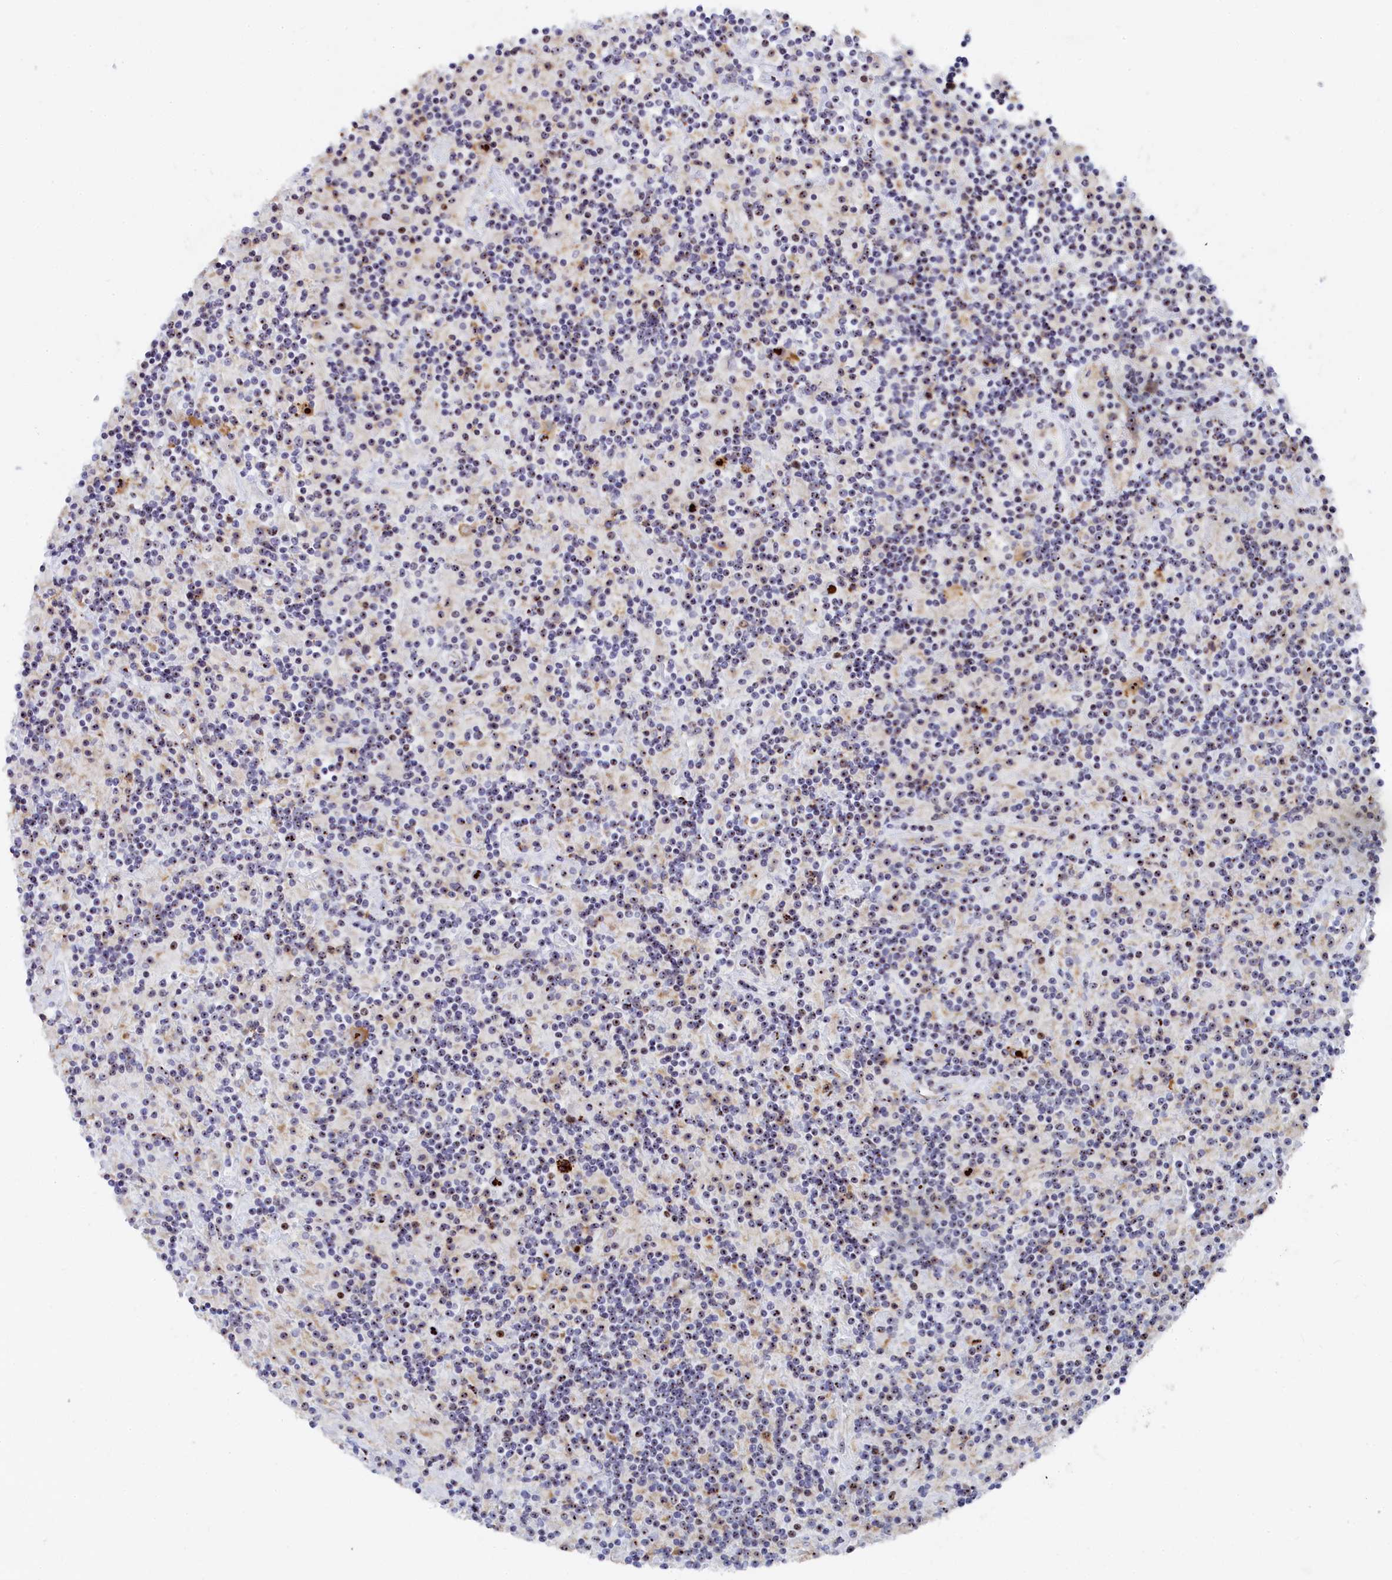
{"staining": {"intensity": "strong", "quantity": ">75%", "location": "nuclear"}, "tissue": "lymphoma", "cell_type": "Tumor cells", "image_type": "cancer", "snomed": [{"axis": "morphology", "description": "Hodgkin's disease, NOS"}, {"axis": "topography", "description": "Lymph node"}], "caption": "Brown immunohistochemical staining in human lymphoma displays strong nuclear staining in approximately >75% of tumor cells. The staining is performed using DAB brown chromogen to label protein expression. The nuclei are counter-stained blue using hematoxylin.", "gene": "RSL1D1", "patient": {"sex": "male", "age": 70}}